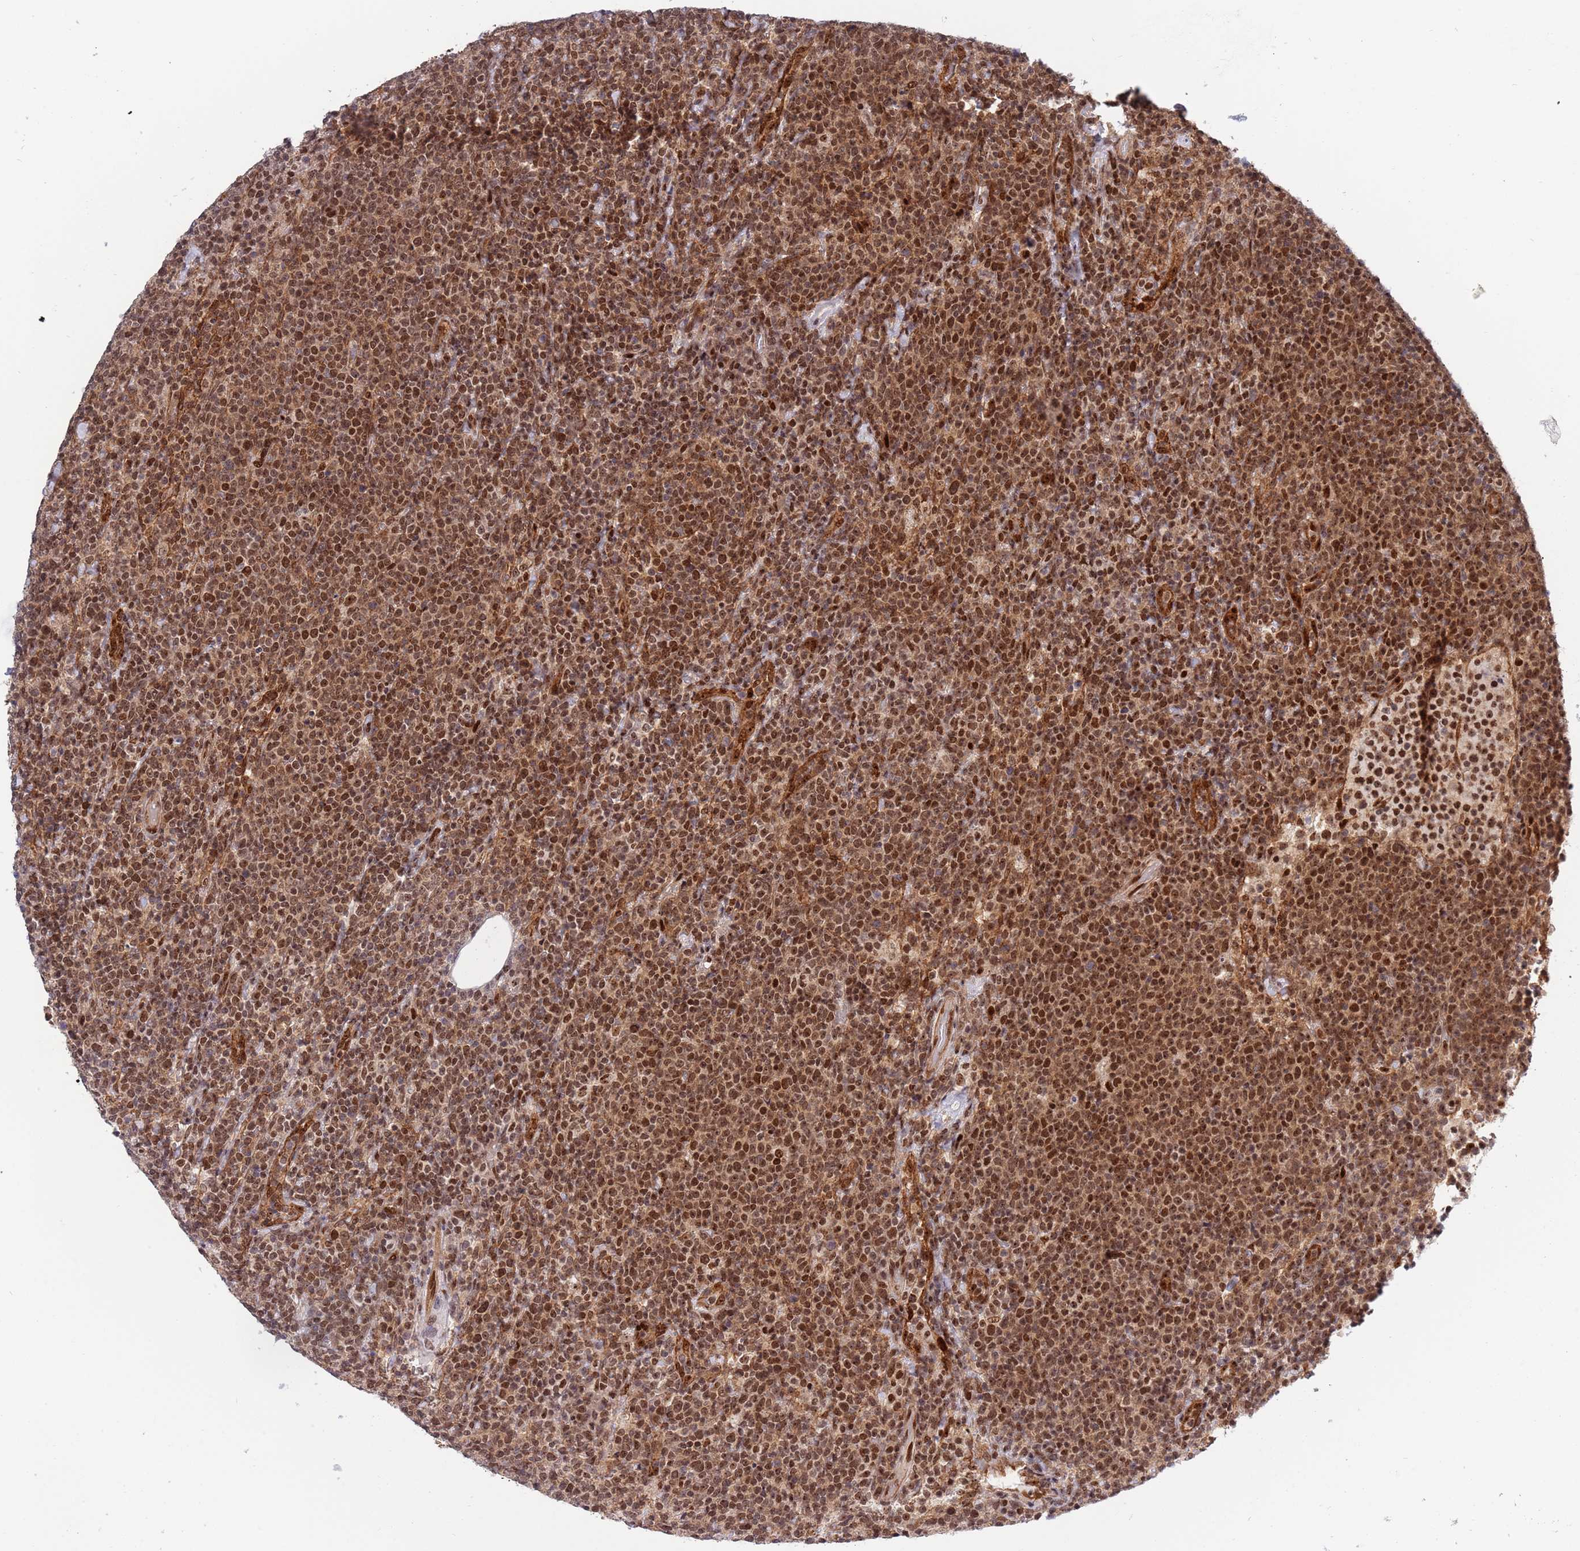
{"staining": {"intensity": "moderate", "quantity": ">75%", "location": "nuclear"}, "tissue": "lymphoma", "cell_type": "Tumor cells", "image_type": "cancer", "snomed": [{"axis": "morphology", "description": "Malignant lymphoma, non-Hodgkin's type, High grade"}, {"axis": "topography", "description": "Lymph node"}], "caption": "Protein staining of malignant lymphoma, non-Hodgkin's type (high-grade) tissue exhibits moderate nuclear staining in about >75% of tumor cells.", "gene": "TBX10", "patient": {"sex": "male", "age": 61}}